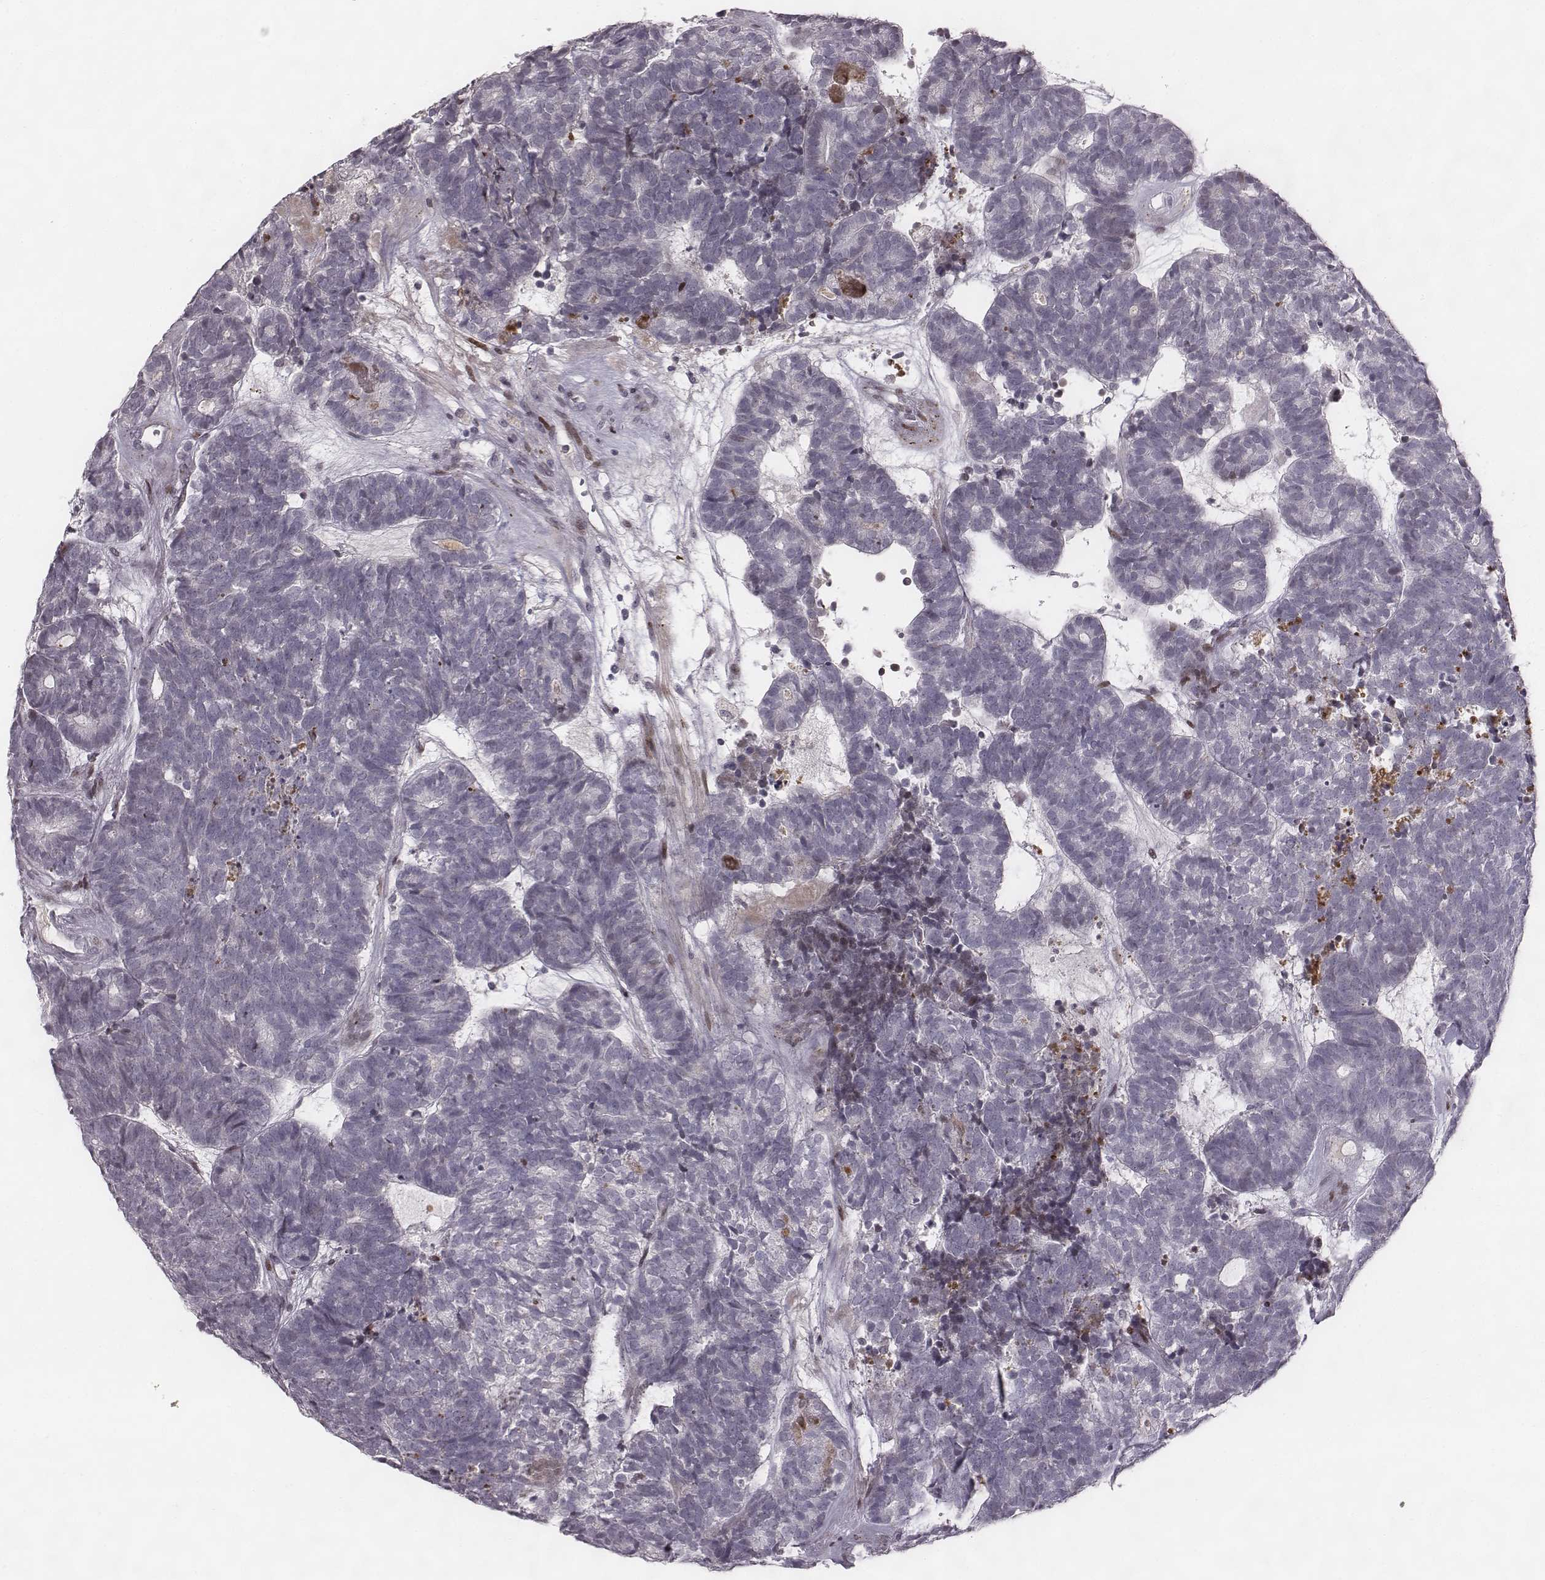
{"staining": {"intensity": "negative", "quantity": "none", "location": "none"}, "tissue": "head and neck cancer", "cell_type": "Tumor cells", "image_type": "cancer", "snomed": [{"axis": "morphology", "description": "Adenocarcinoma, NOS"}, {"axis": "topography", "description": "Head-Neck"}], "caption": "Head and neck adenocarcinoma stained for a protein using immunohistochemistry displays no staining tumor cells.", "gene": "NDC1", "patient": {"sex": "female", "age": 81}}